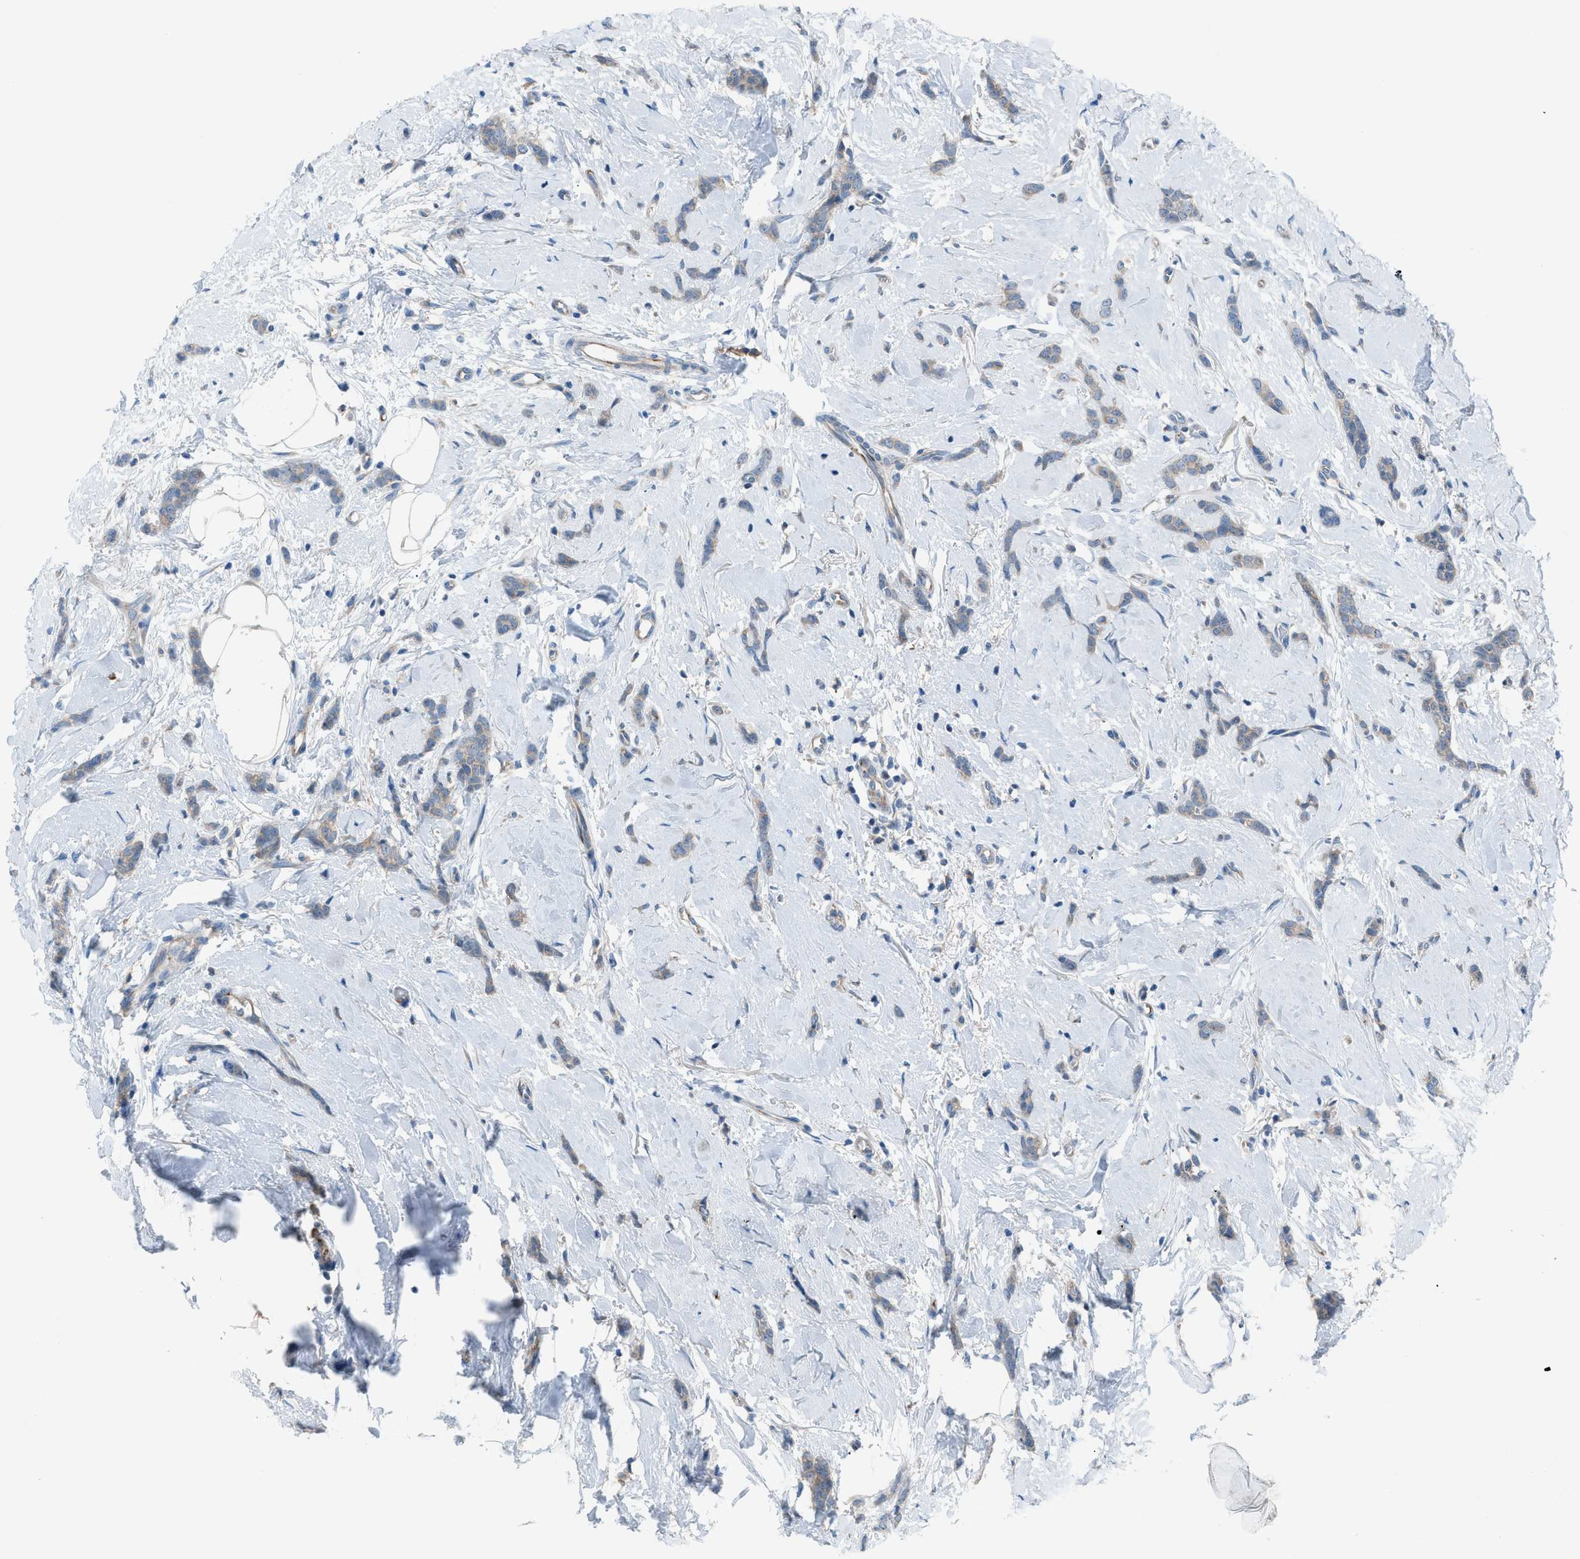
{"staining": {"intensity": "weak", "quantity": "25%-75%", "location": "cytoplasmic/membranous"}, "tissue": "breast cancer", "cell_type": "Tumor cells", "image_type": "cancer", "snomed": [{"axis": "morphology", "description": "Lobular carcinoma"}, {"axis": "topography", "description": "Skin"}, {"axis": "topography", "description": "Breast"}], "caption": "Protein expression analysis of human breast cancer reveals weak cytoplasmic/membranous expression in about 25%-75% of tumor cells. The staining was performed using DAB (3,3'-diaminobenzidine) to visualize the protein expression in brown, while the nuclei were stained in blue with hematoxylin (Magnification: 20x).", "gene": "HEG1", "patient": {"sex": "female", "age": 46}}